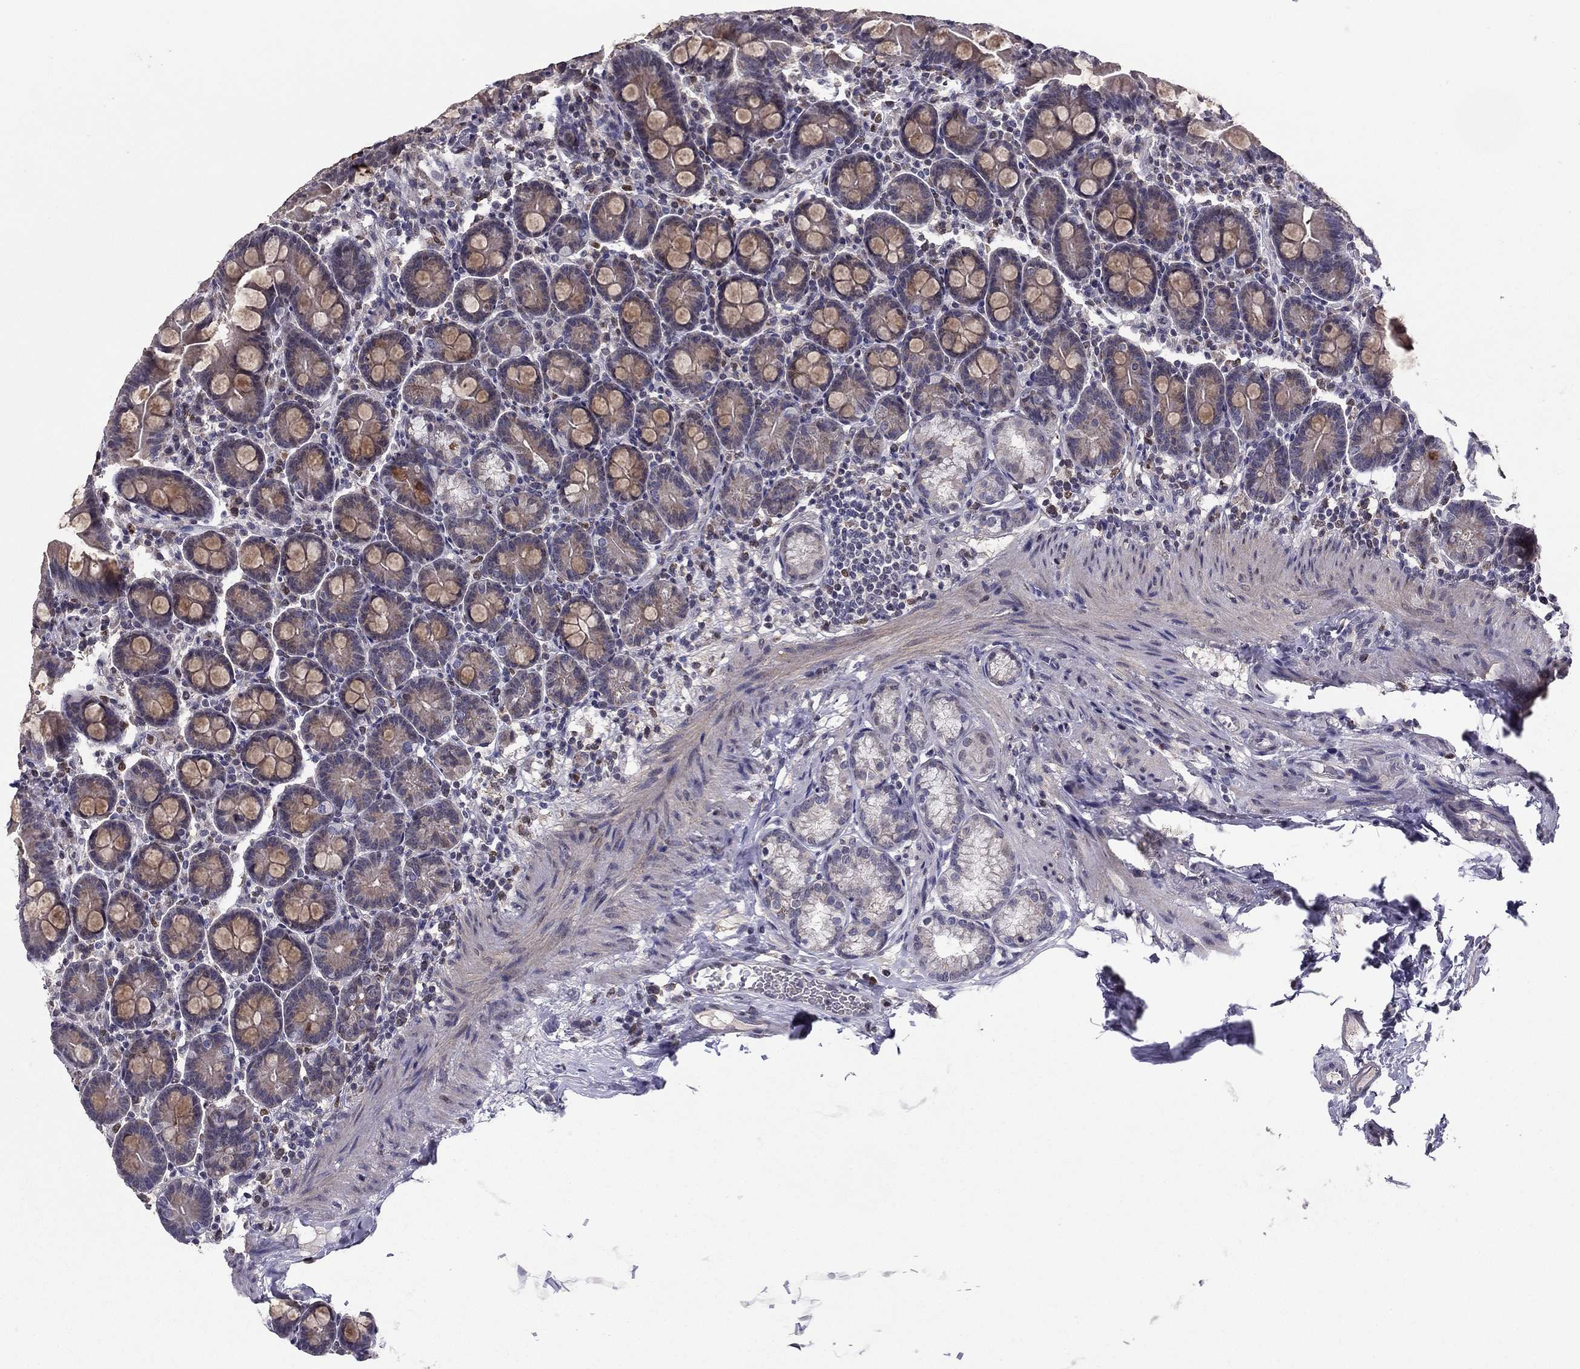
{"staining": {"intensity": "weak", "quantity": "25%-75%", "location": "cytoplasmic/membranous"}, "tissue": "small intestine", "cell_type": "Glandular cells", "image_type": "normal", "snomed": [{"axis": "morphology", "description": "Normal tissue, NOS"}, {"axis": "topography", "description": "Small intestine"}], "caption": "Weak cytoplasmic/membranous staining is present in about 25%-75% of glandular cells in normal small intestine.", "gene": "HCN1", "patient": {"sex": "female", "age": 44}}